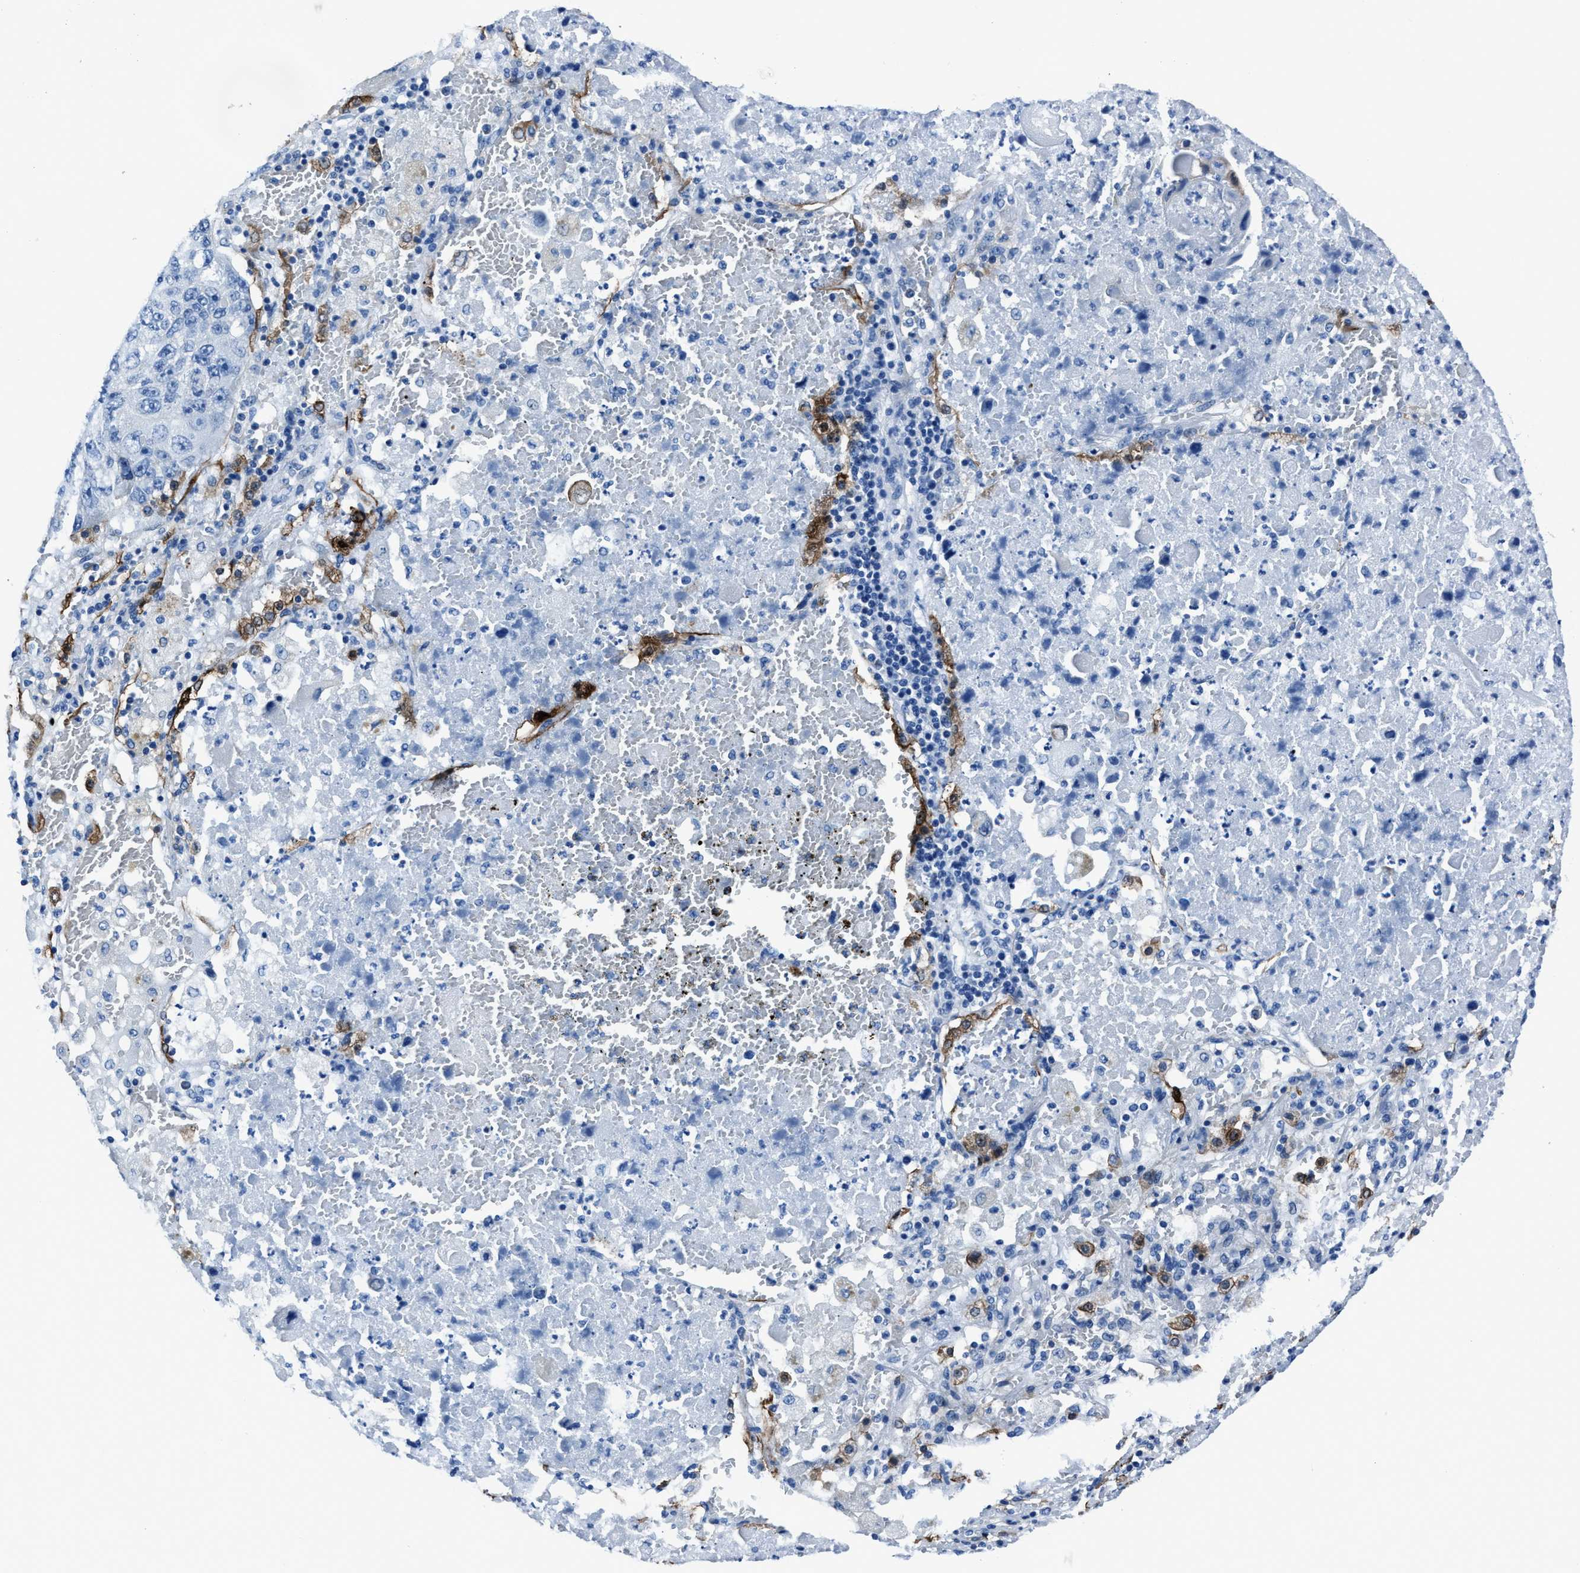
{"staining": {"intensity": "negative", "quantity": "none", "location": "none"}, "tissue": "lung cancer", "cell_type": "Tumor cells", "image_type": "cancer", "snomed": [{"axis": "morphology", "description": "Squamous cell carcinoma, NOS"}, {"axis": "topography", "description": "Lung"}], "caption": "High magnification brightfield microscopy of lung cancer stained with DAB (3,3'-diaminobenzidine) (brown) and counterstained with hematoxylin (blue): tumor cells show no significant expression.", "gene": "LMO7", "patient": {"sex": "male", "age": 61}}